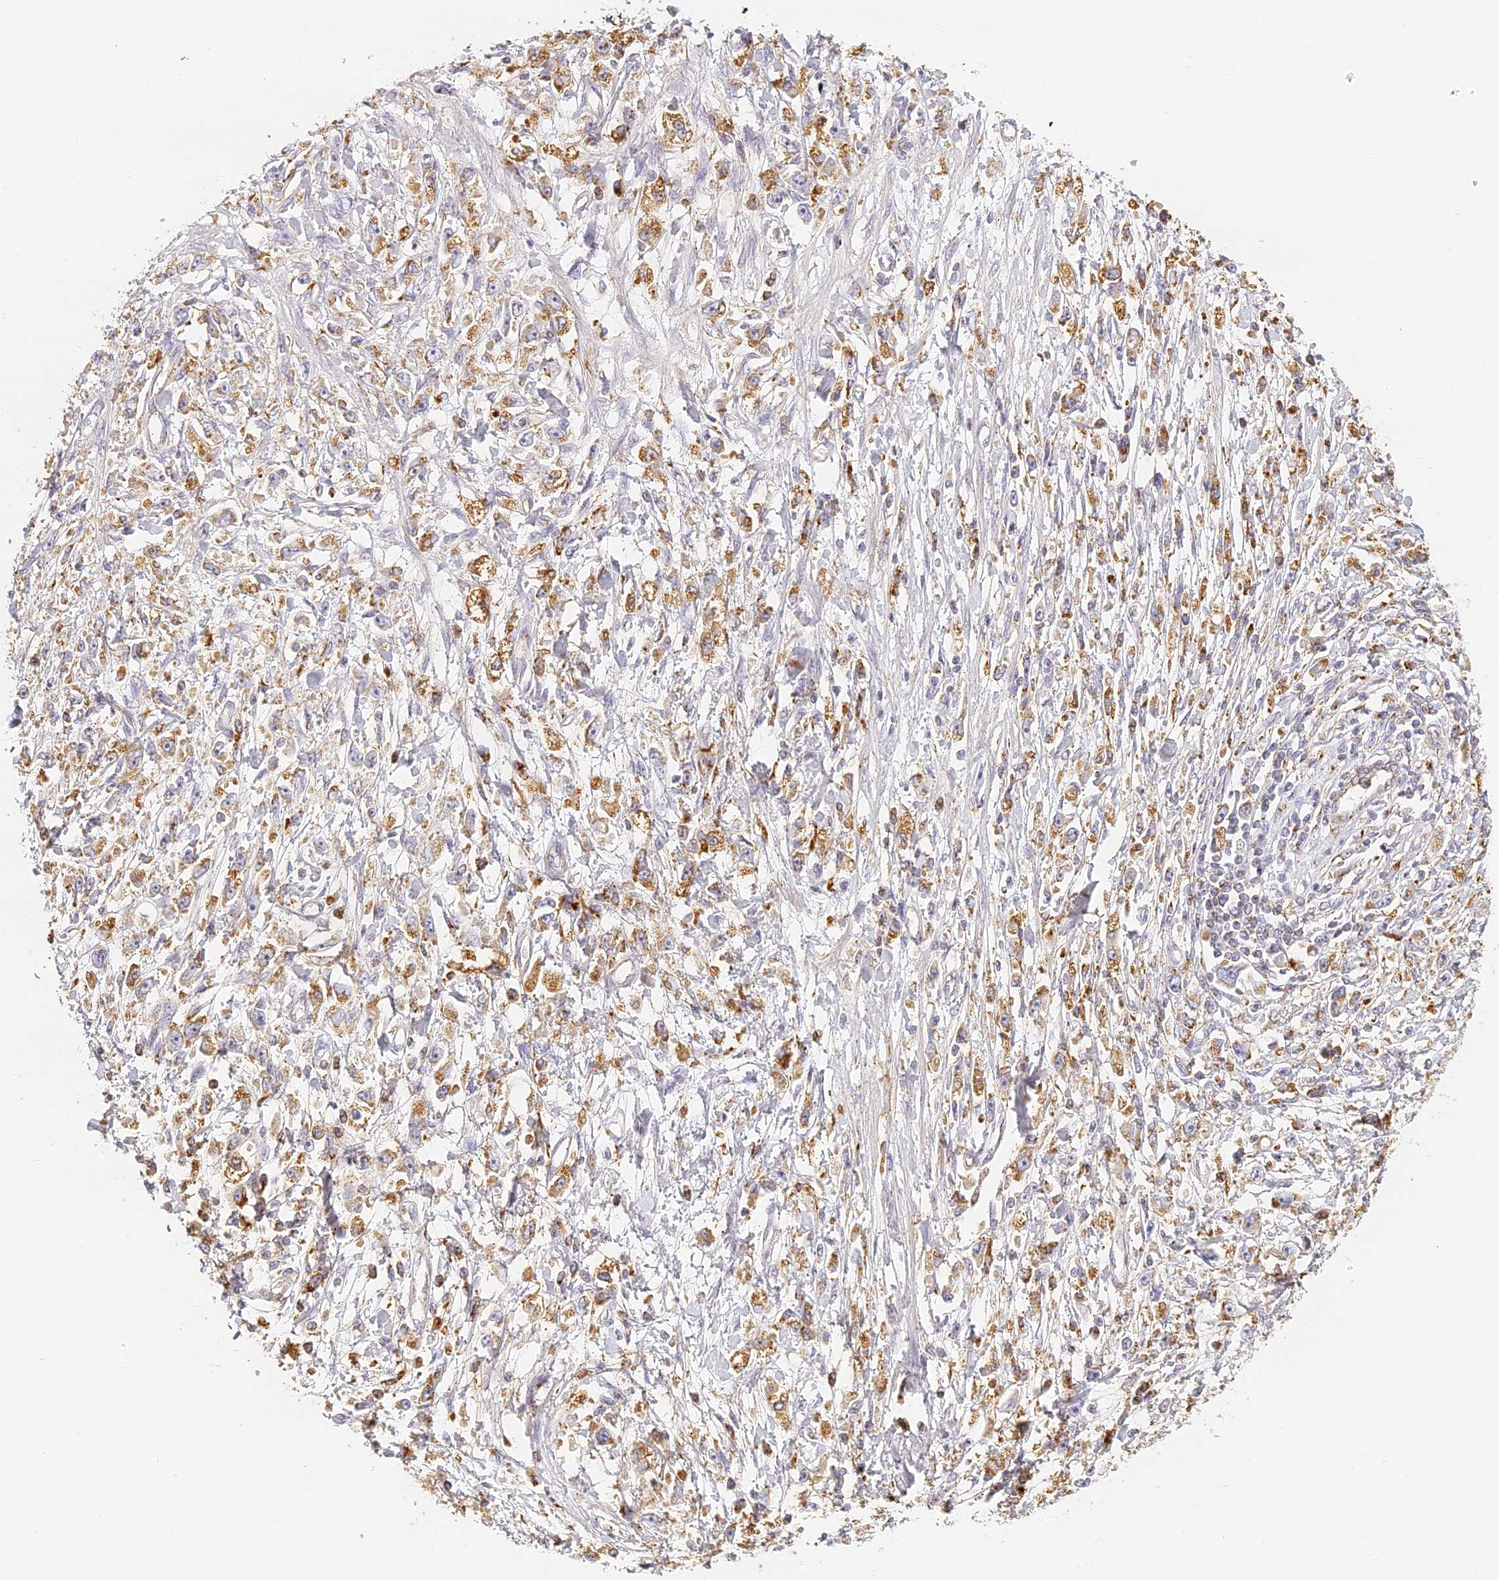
{"staining": {"intensity": "moderate", "quantity": ">75%", "location": "cytoplasmic/membranous"}, "tissue": "stomach cancer", "cell_type": "Tumor cells", "image_type": "cancer", "snomed": [{"axis": "morphology", "description": "Adenocarcinoma, NOS"}, {"axis": "topography", "description": "Stomach"}], "caption": "Moderate cytoplasmic/membranous staining is present in about >75% of tumor cells in stomach adenocarcinoma. (DAB = brown stain, brightfield microscopy at high magnification).", "gene": "LAMP2", "patient": {"sex": "female", "age": 59}}